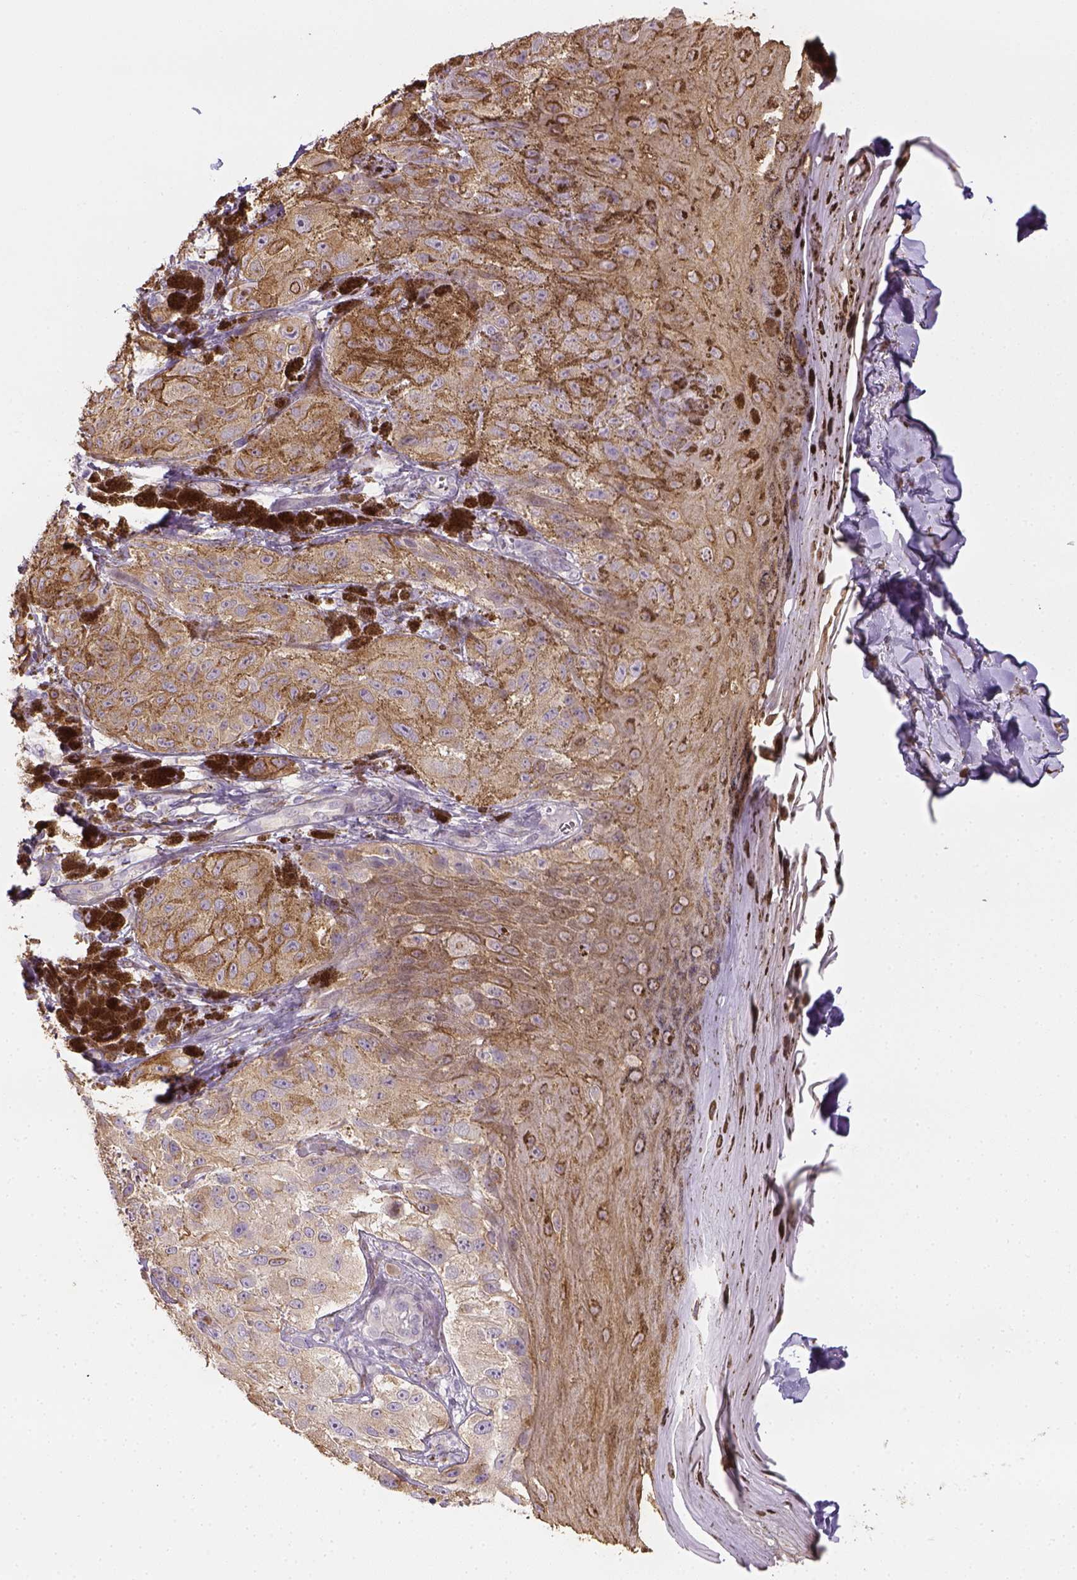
{"staining": {"intensity": "moderate", "quantity": ">75%", "location": "cytoplasmic/membranous"}, "tissue": "melanoma", "cell_type": "Tumor cells", "image_type": "cancer", "snomed": [{"axis": "morphology", "description": "Malignant melanoma, NOS"}, {"axis": "topography", "description": "Skin"}], "caption": "Immunohistochemistry (IHC) micrograph of neoplastic tissue: melanoma stained using immunohistochemistry demonstrates medium levels of moderate protein expression localized specifically in the cytoplasmic/membranous of tumor cells, appearing as a cytoplasmic/membranous brown color.", "gene": "CACNB1", "patient": {"sex": "male", "age": 36}}